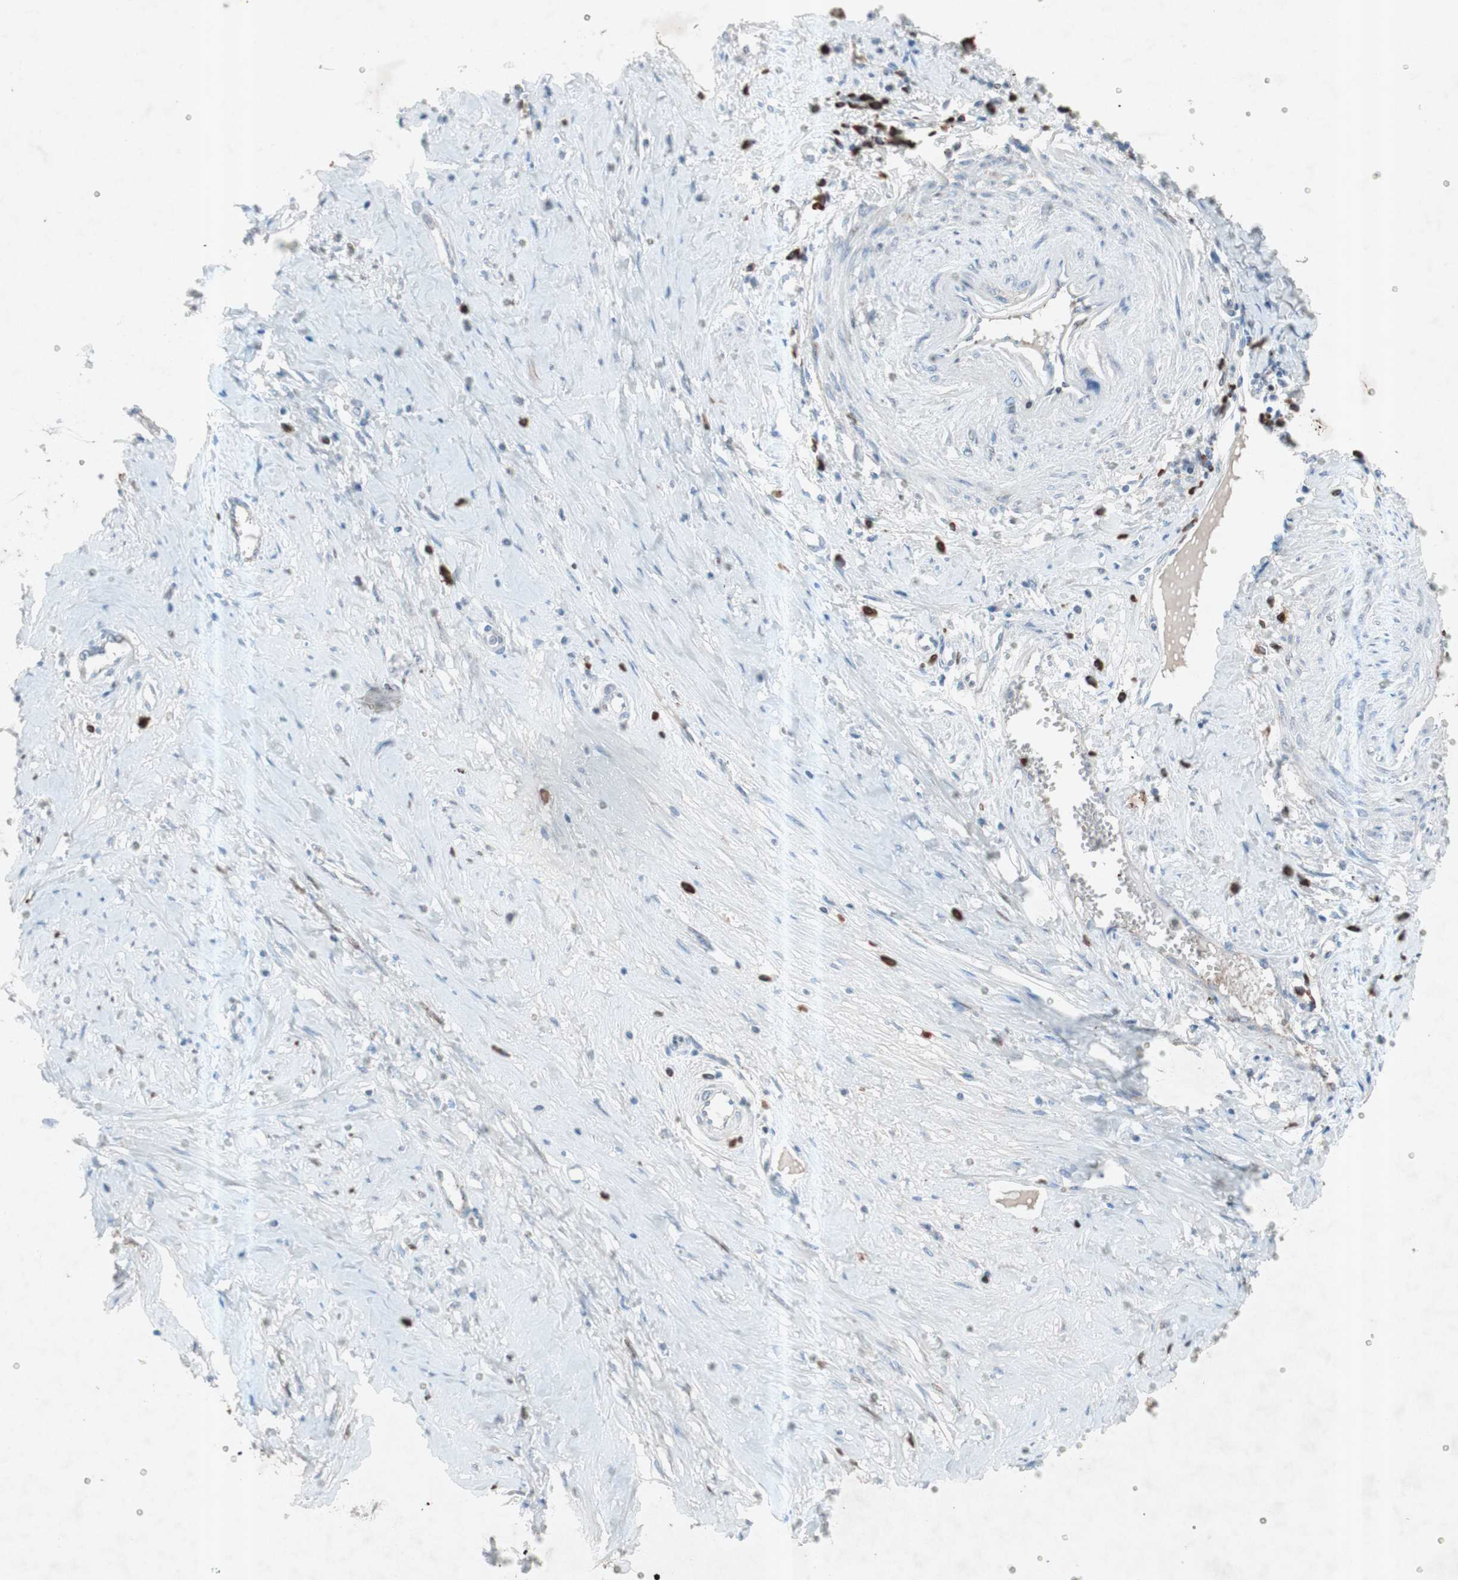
{"staining": {"intensity": "weak", "quantity": "<25%", "location": "cytoplasmic/membranous"}, "tissue": "cervical cancer", "cell_type": "Tumor cells", "image_type": "cancer", "snomed": [{"axis": "morphology", "description": "Squamous cell carcinoma, NOS"}, {"axis": "topography", "description": "Cervix"}], "caption": "High magnification brightfield microscopy of cervical cancer stained with DAB (brown) and counterstained with hematoxylin (blue): tumor cells show no significant expression.", "gene": "GRB7", "patient": {"sex": "female", "age": 40}}